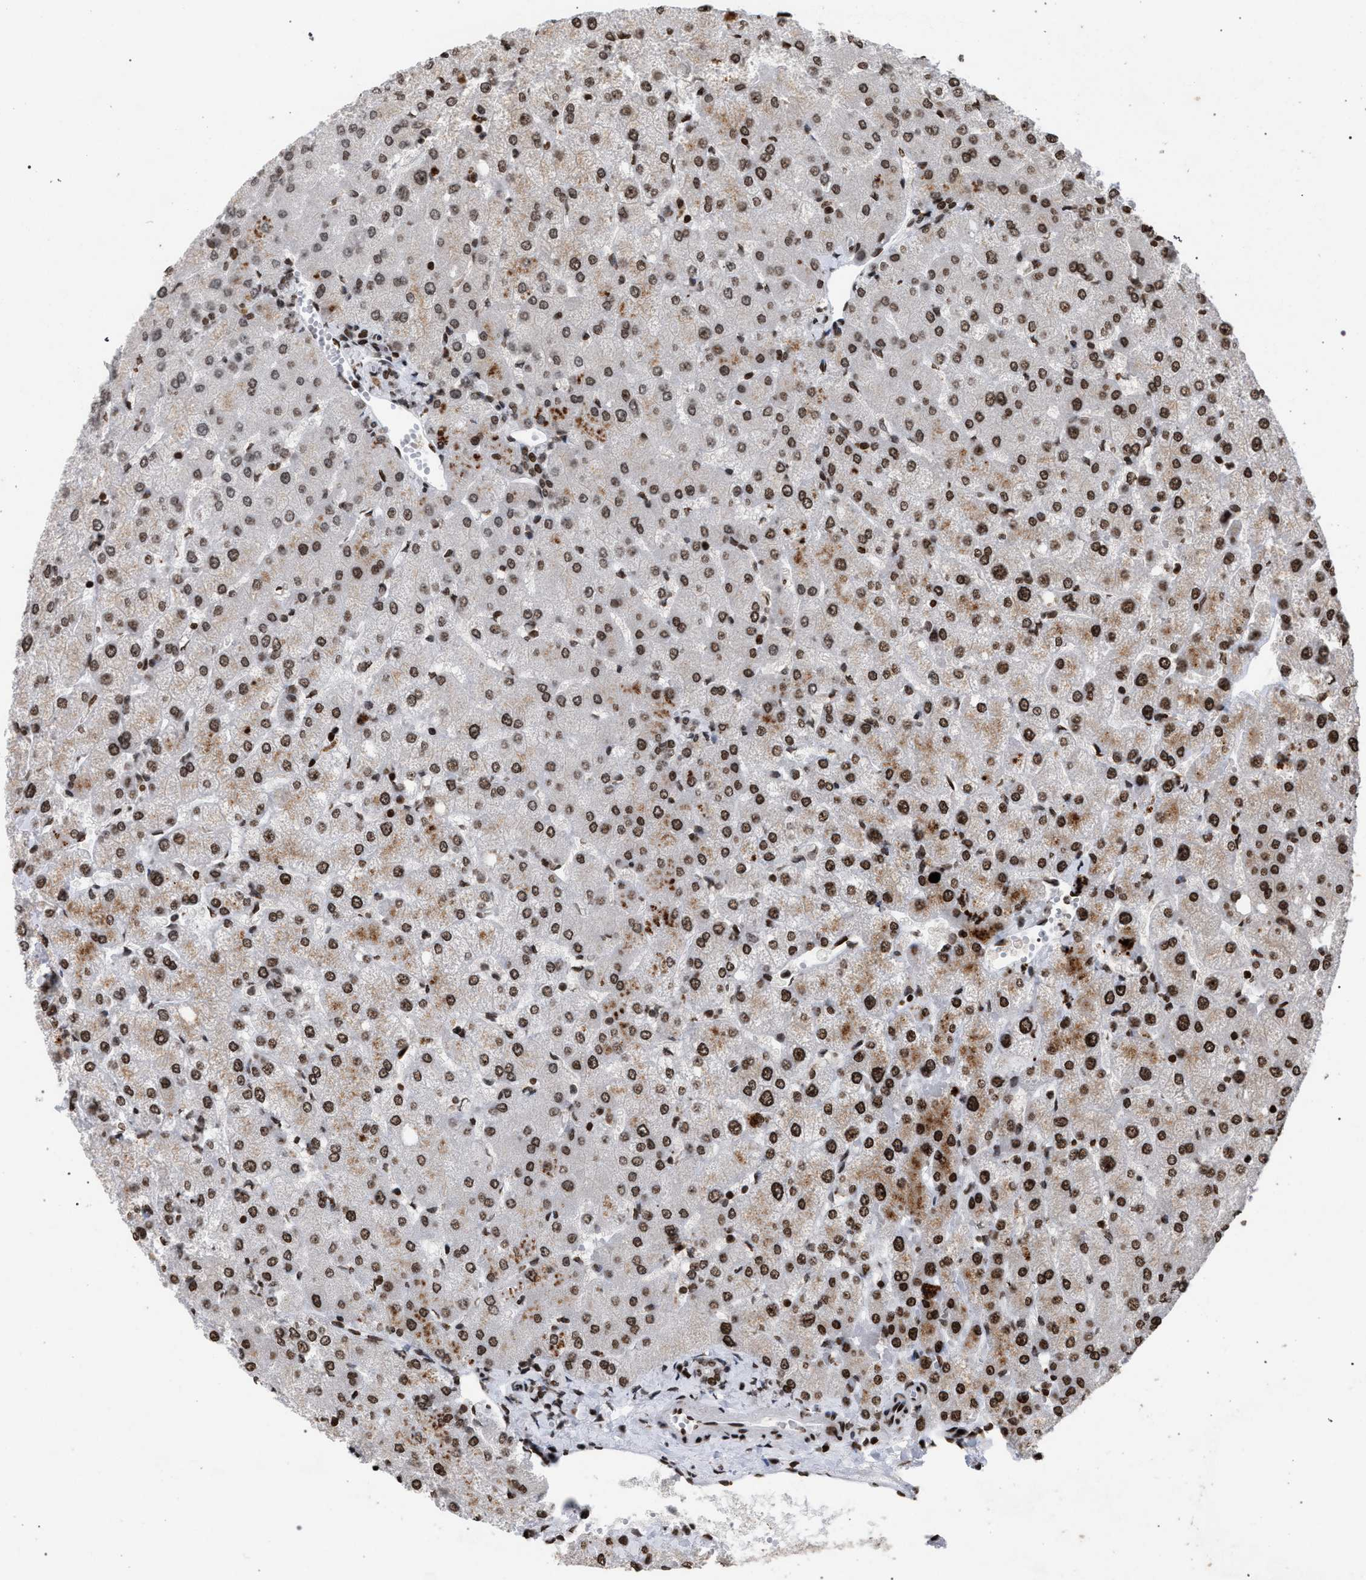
{"staining": {"intensity": "moderate", "quantity": ">75%", "location": "nuclear"}, "tissue": "liver", "cell_type": "Cholangiocytes", "image_type": "normal", "snomed": [{"axis": "morphology", "description": "Normal tissue, NOS"}, {"axis": "topography", "description": "Liver"}], "caption": "Immunohistochemical staining of benign human liver exhibits medium levels of moderate nuclear staining in approximately >75% of cholangiocytes. (Brightfield microscopy of DAB IHC at high magnification).", "gene": "FOXD3", "patient": {"sex": "female", "age": 54}}